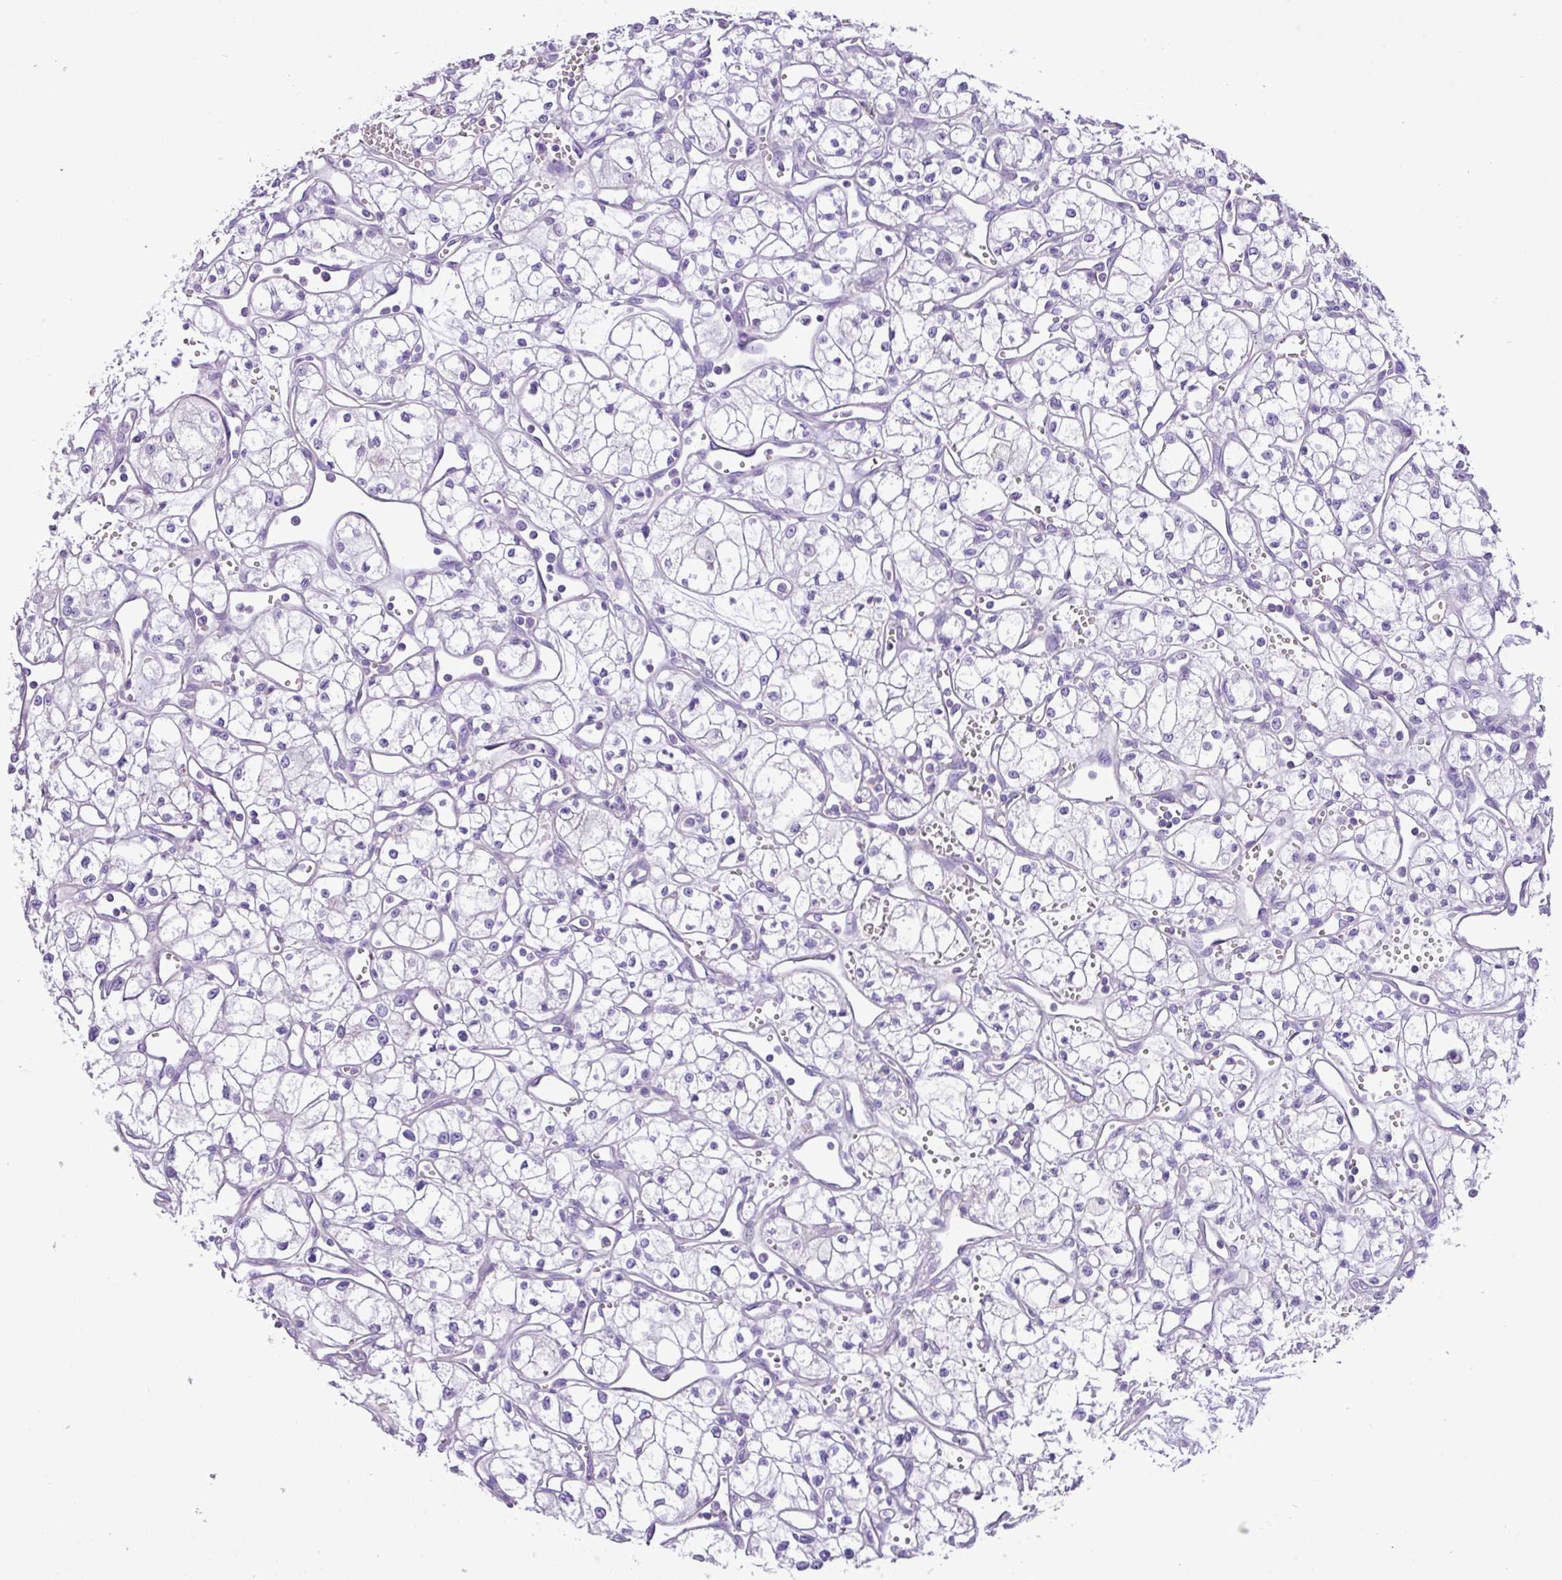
{"staining": {"intensity": "negative", "quantity": "none", "location": "none"}, "tissue": "renal cancer", "cell_type": "Tumor cells", "image_type": "cancer", "snomed": [{"axis": "morphology", "description": "Adenocarcinoma, NOS"}, {"axis": "topography", "description": "Kidney"}], "caption": "There is no significant positivity in tumor cells of renal cancer. Brightfield microscopy of immunohistochemistry (IHC) stained with DAB (brown) and hematoxylin (blue), captured at high magnification.", "gene": "ZNF334", "patient": {"sex": "male", "age": 59}}